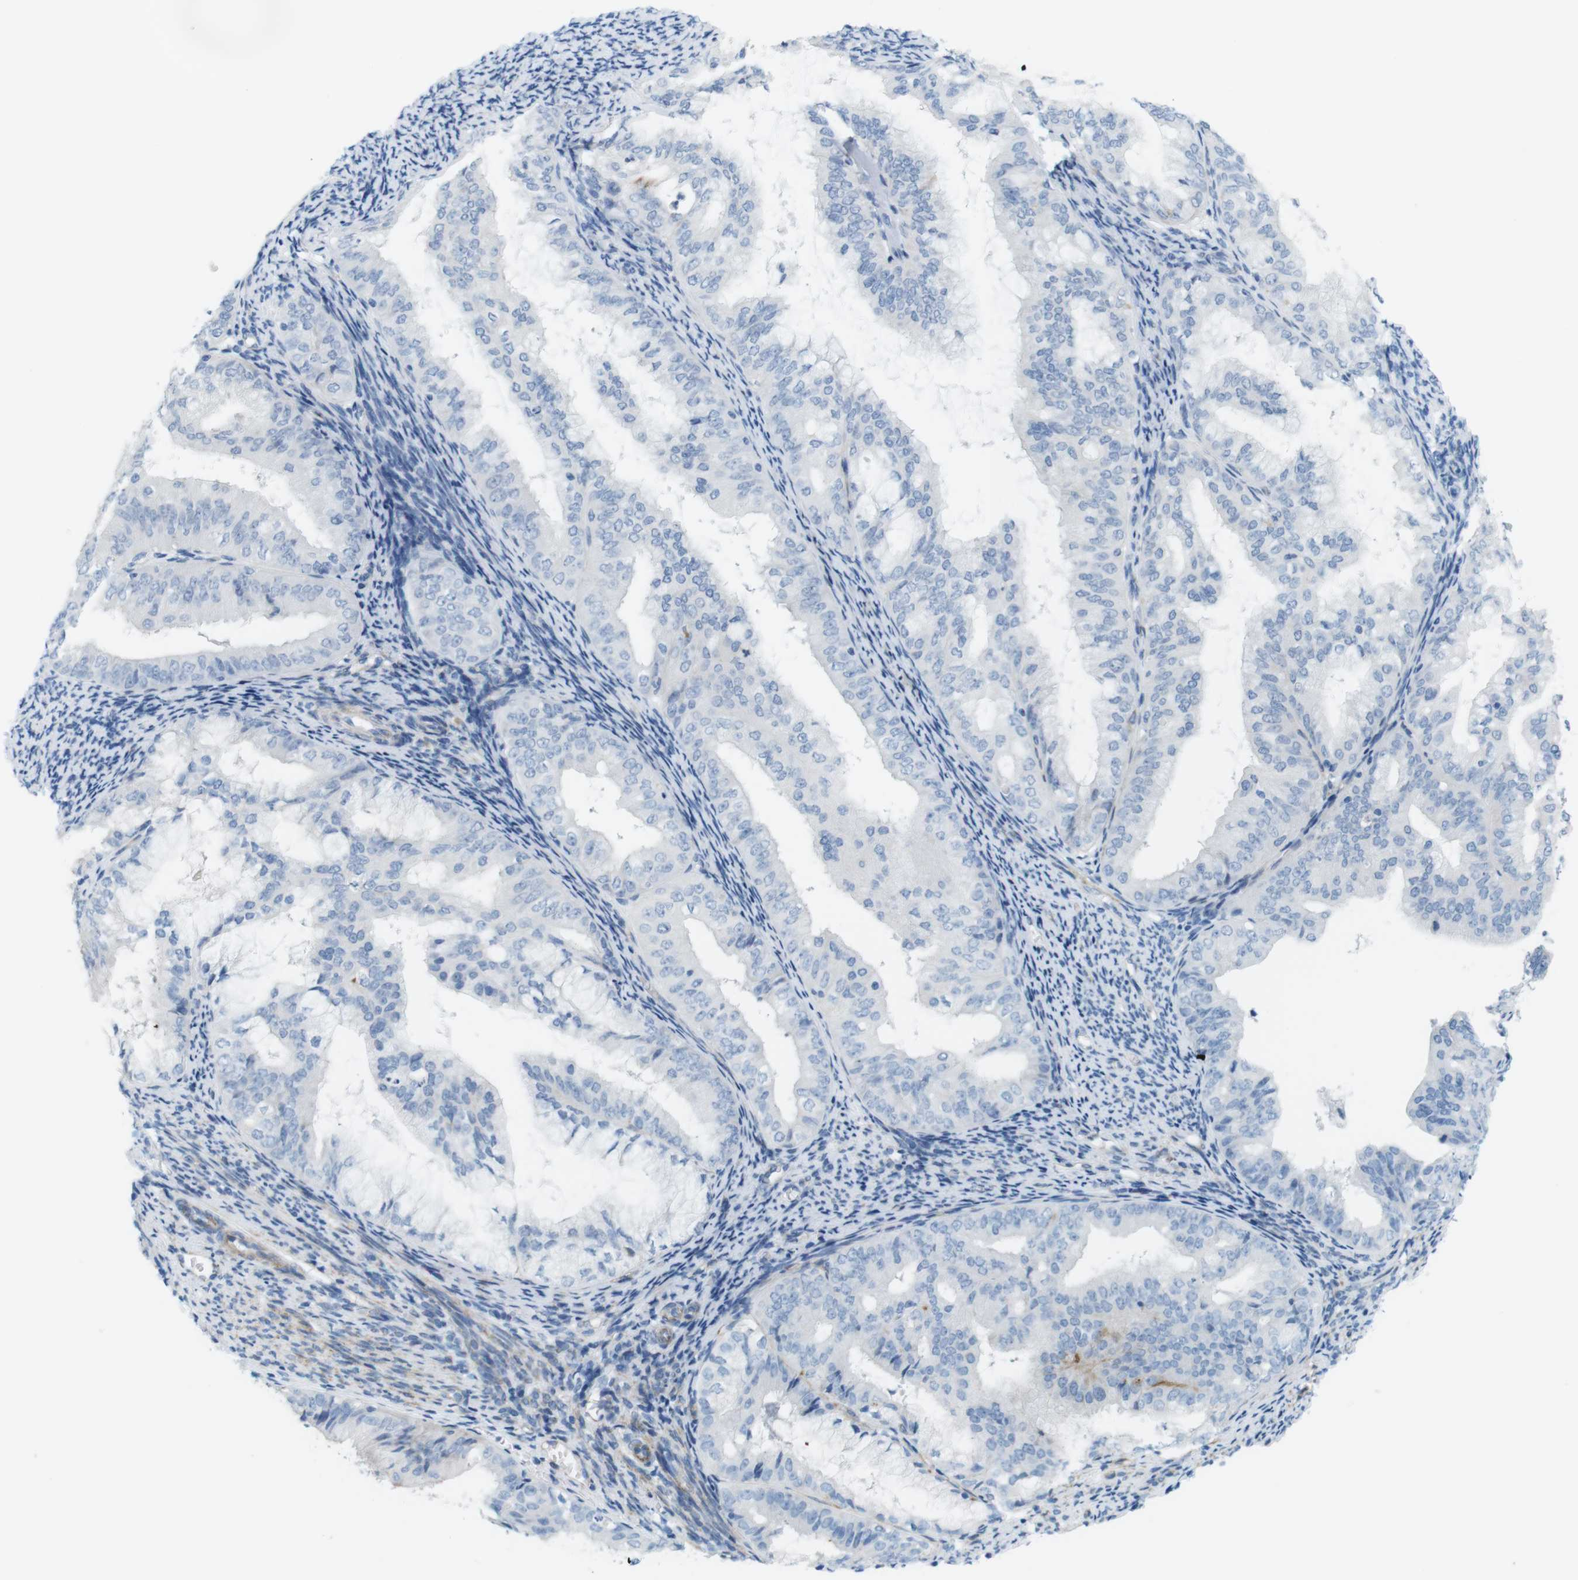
{"staining": {"intensity": "negative", "quantity": "none", "location": "none"}, "tissue": "endometrial cancer", "cell_type": "Tumor cells", "image_type": "cancer", "snomed": [{"axis": "morphology", "description": "Adenocarcinoma, NOS"}, {"axis": "topography", "description": "Endometrium"}], "caption": "Immunohistochemistry image of neoplastic tissue: endometrial cancer (adenocarcinoma) stained with DAB (3,3'-diaminobenzidine) exhibits no significant protein positivity in tumor cells.", "gene": "MYH9", "patient": {"sex": "female", "age": 63}}